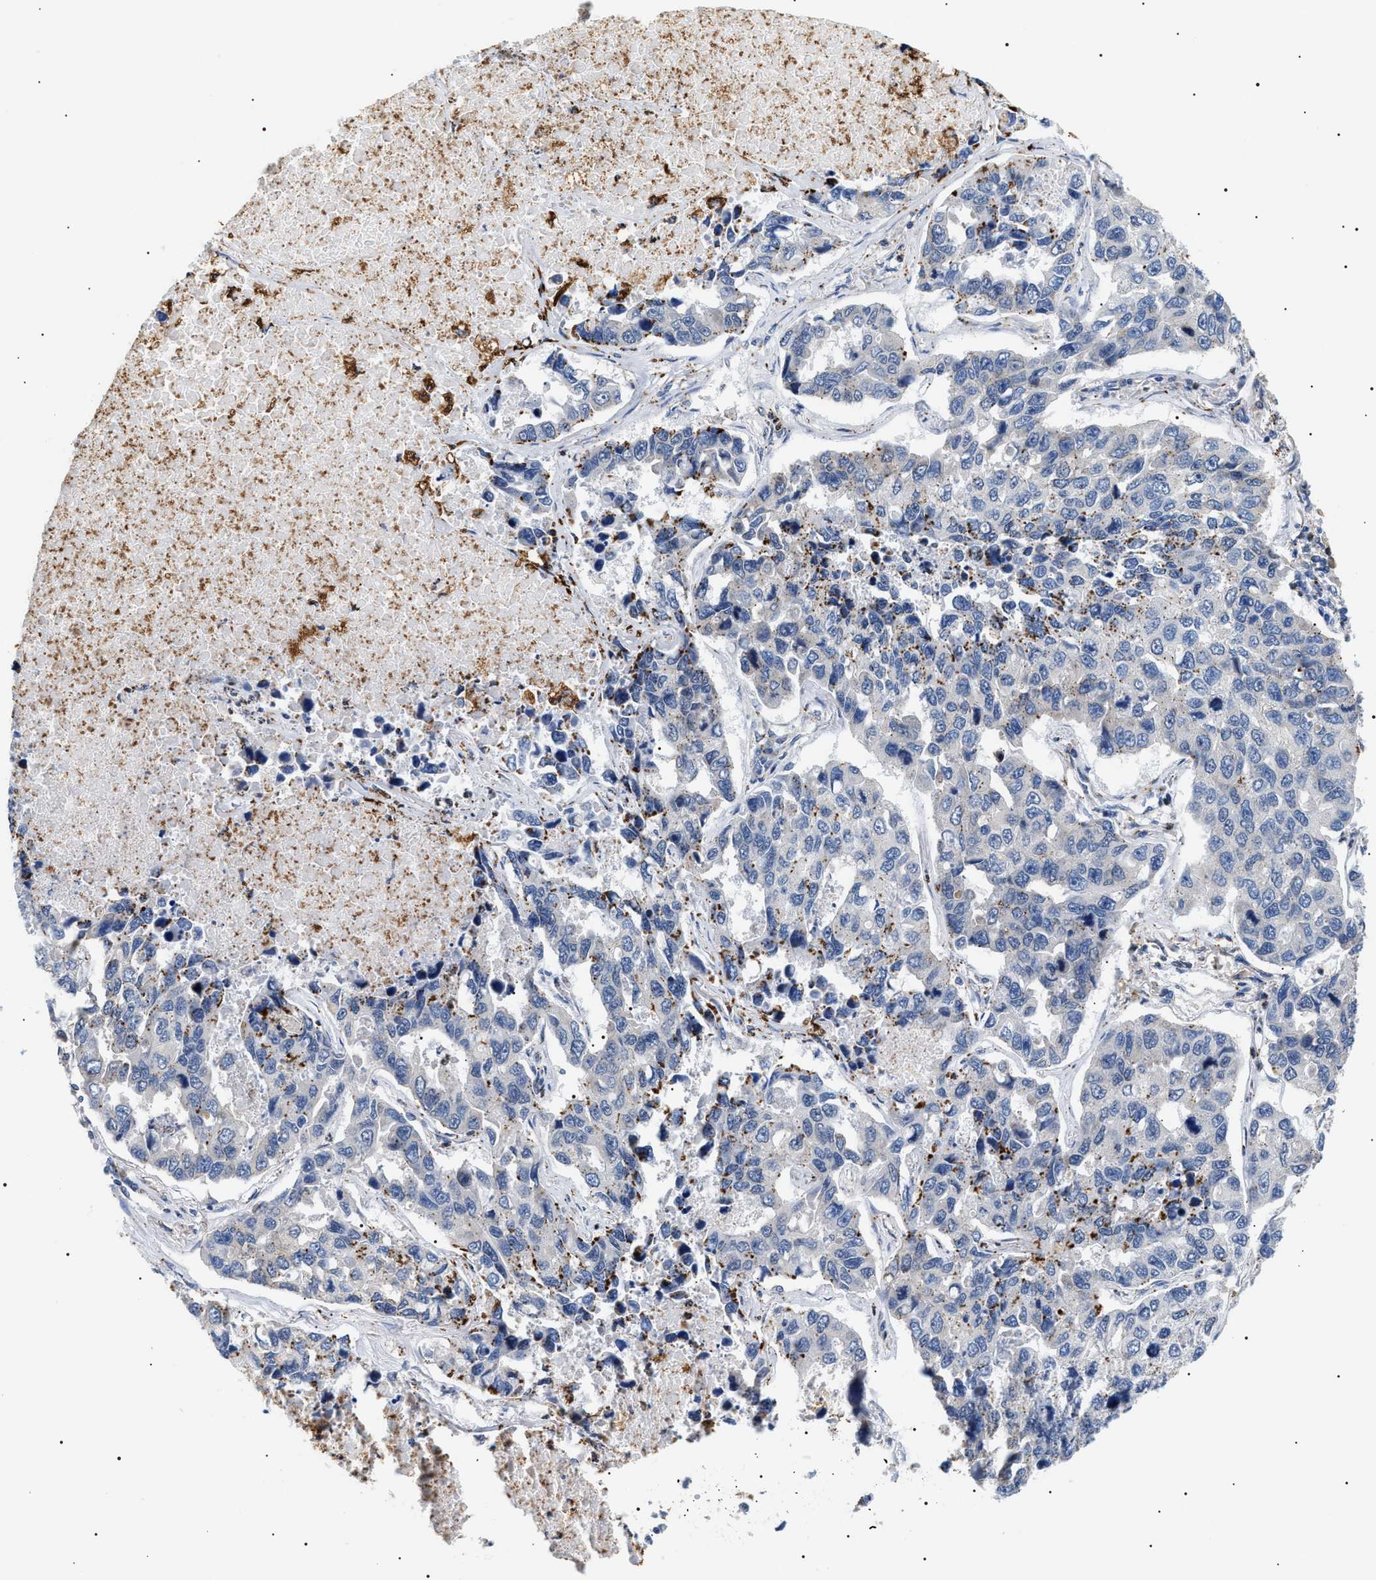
{"staining": {"intensity": "weak", "quantity": "<25%", "location": "cytoplasmic/membranous"}, "tissue": "lung cancer", "cell_type": "Tumor cells", "image_type": "cancer", "snomed": [{"axis": "morphology", "description": "Adenocarcinoma, NOS"}, {"axis": "topography", "description": "Lung"}], "caption": "Immunohistochemical staining of human lung adenocarcinoma demonstrates no significant expression in tumor cells.", "gene": "HSD17B11", "patient": {"sex": "male", "age": 64}}